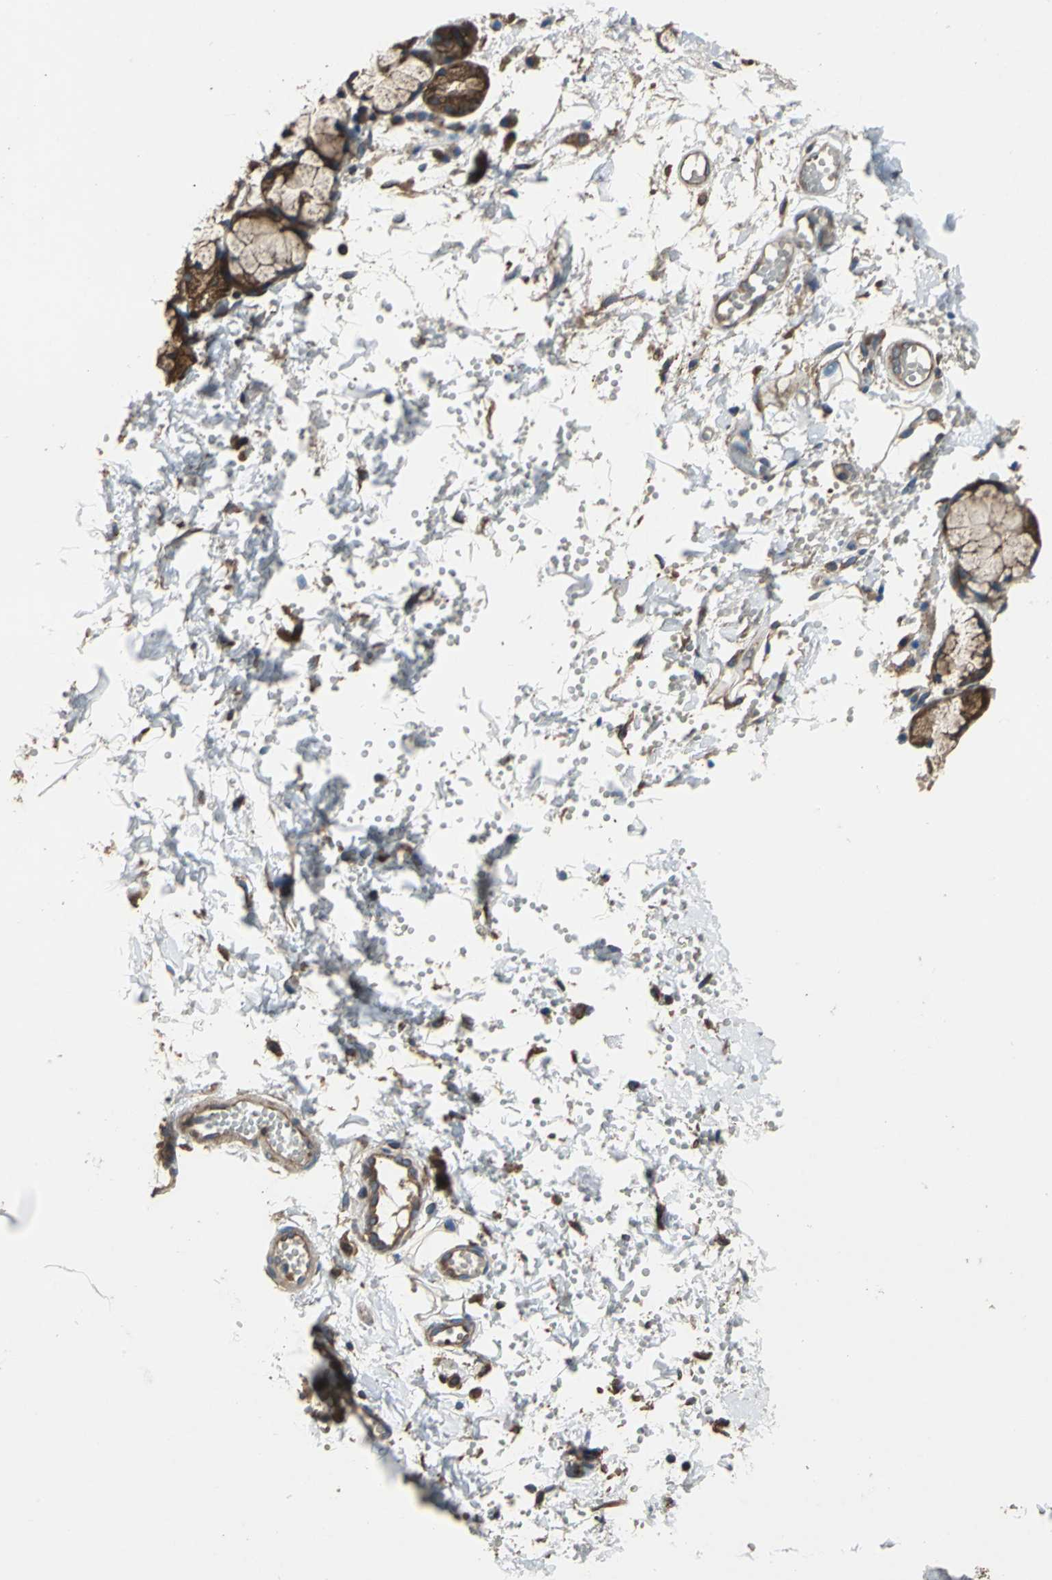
{"staining": {"intensity": "strong", "quantity": ">75%", "location": "cytoplasmic/membranous"}, "tissue": "salivary gland", "cell_type": "Glandular cells", "image_type": "normal", "snomed": [{"axis": "morphology", "description": "Normal tissue, NOS"}, {"axis": "topography", "description": "Skeletal muscle"}, {"axis": "topography", "description": "Oral tissue"}, {"axis": "topography", "description": "Salivary gland"}, {"axis": "topography", "description": "Peripheral nerve tissue"}], "caption": "Normal salivary gland shows strong cytoplasmic/membranous staining in about >75% of glandular cells, visualized by immunohistochemistry.", "gene": "CAPN1", "patient": {"sex": "male", "age": 54}}